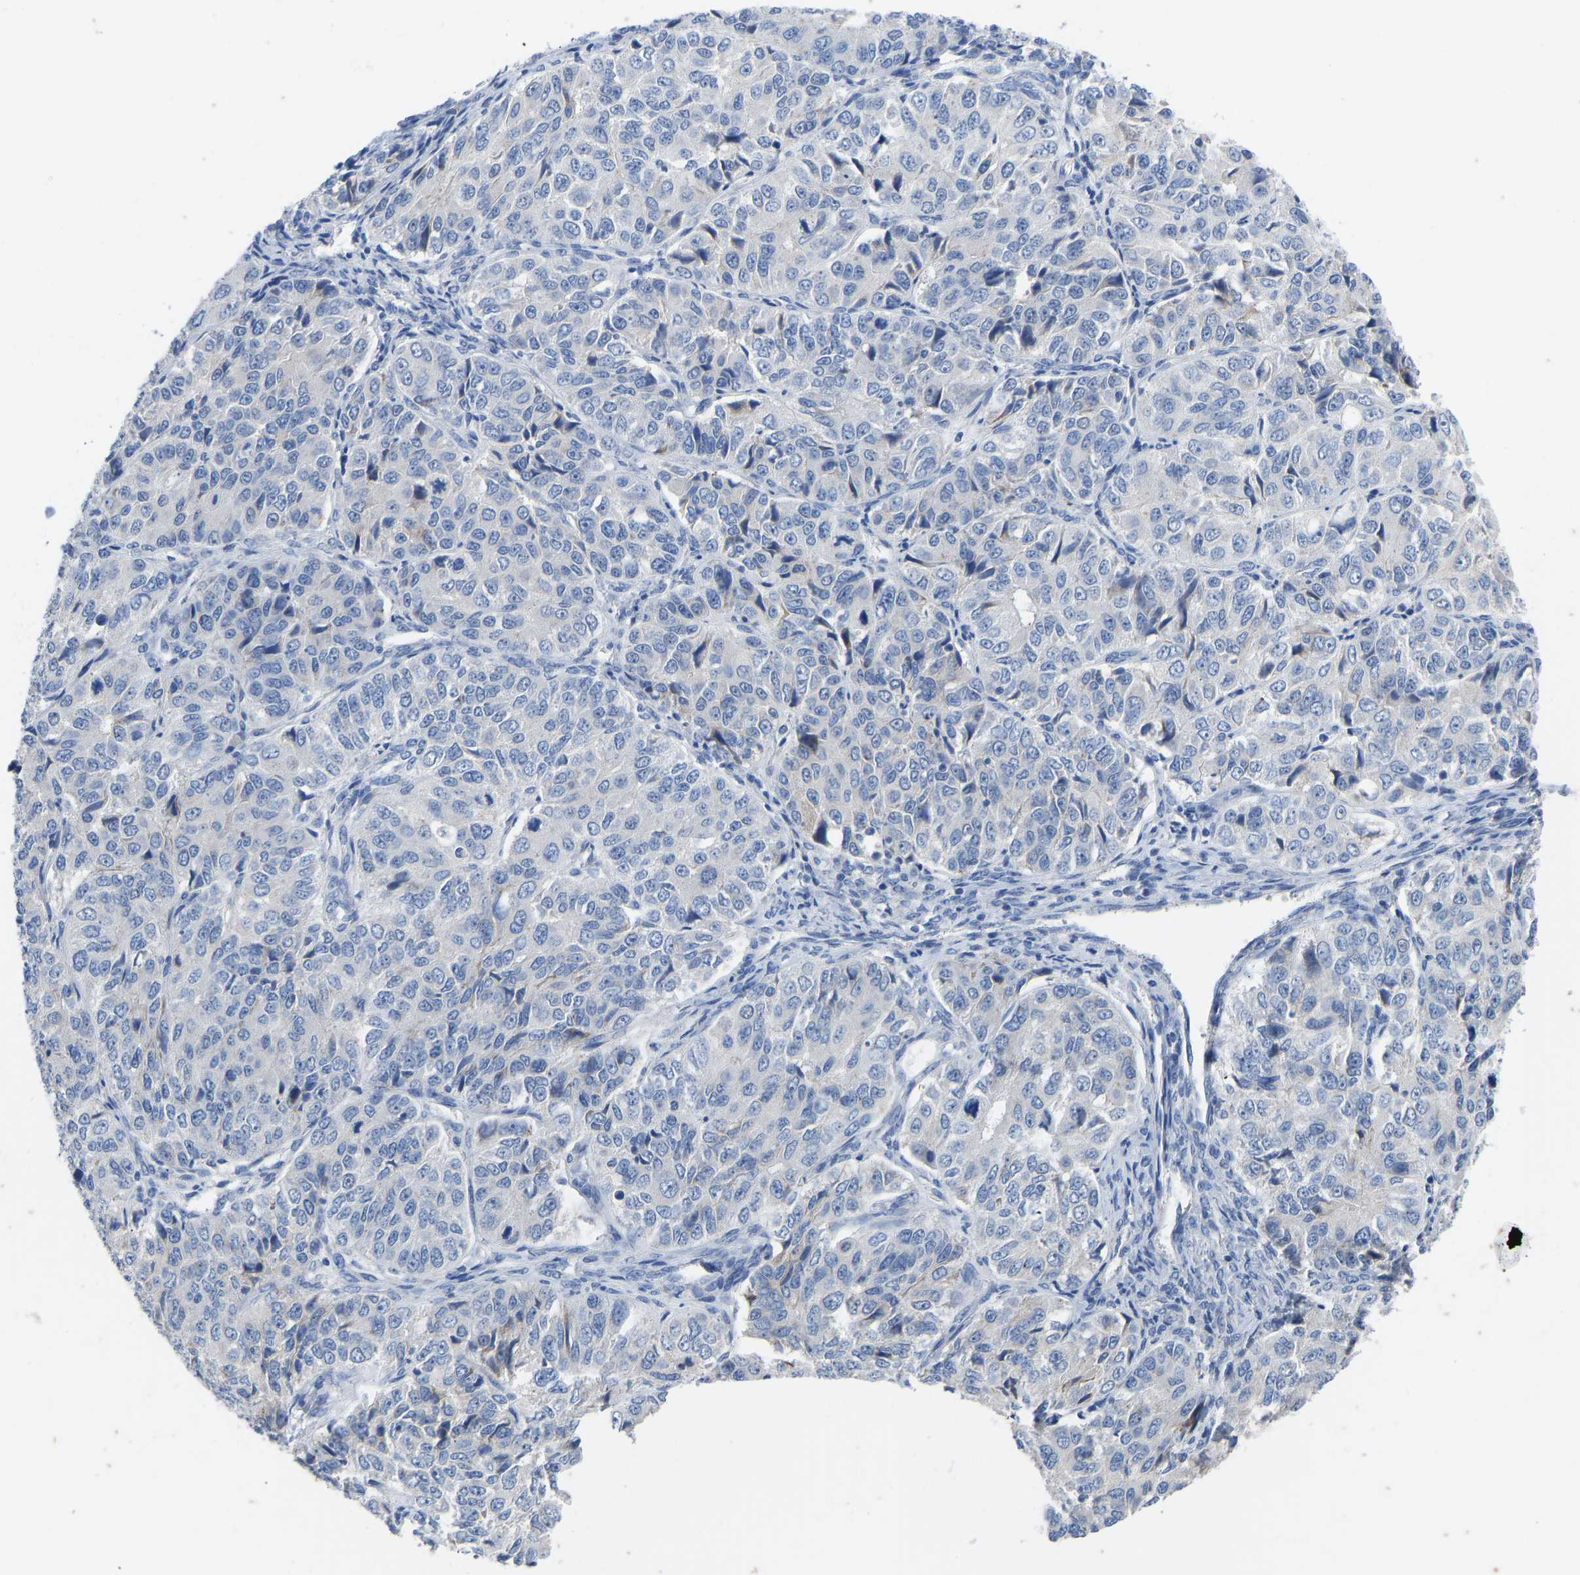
{"staining": {"intensity": "negative", "quantity": "none", "location": "none"}, "tissue": "ovarian cancer", "cell_type": "Tumor cells", "image_type": "cancer", "snomed": [{"axis": "morphology", "description": "Carcinoma, endometroid"}, {"axis": "topography", "description": "Ovary"}], "caption": "A high-resolution photomicrograph shows immunohistochemistry staining of ovarian cancer, which shows no significant staining in tumor cells.", "gene": "OLIG2", "patient": {"sex": "female", "age": 51}}